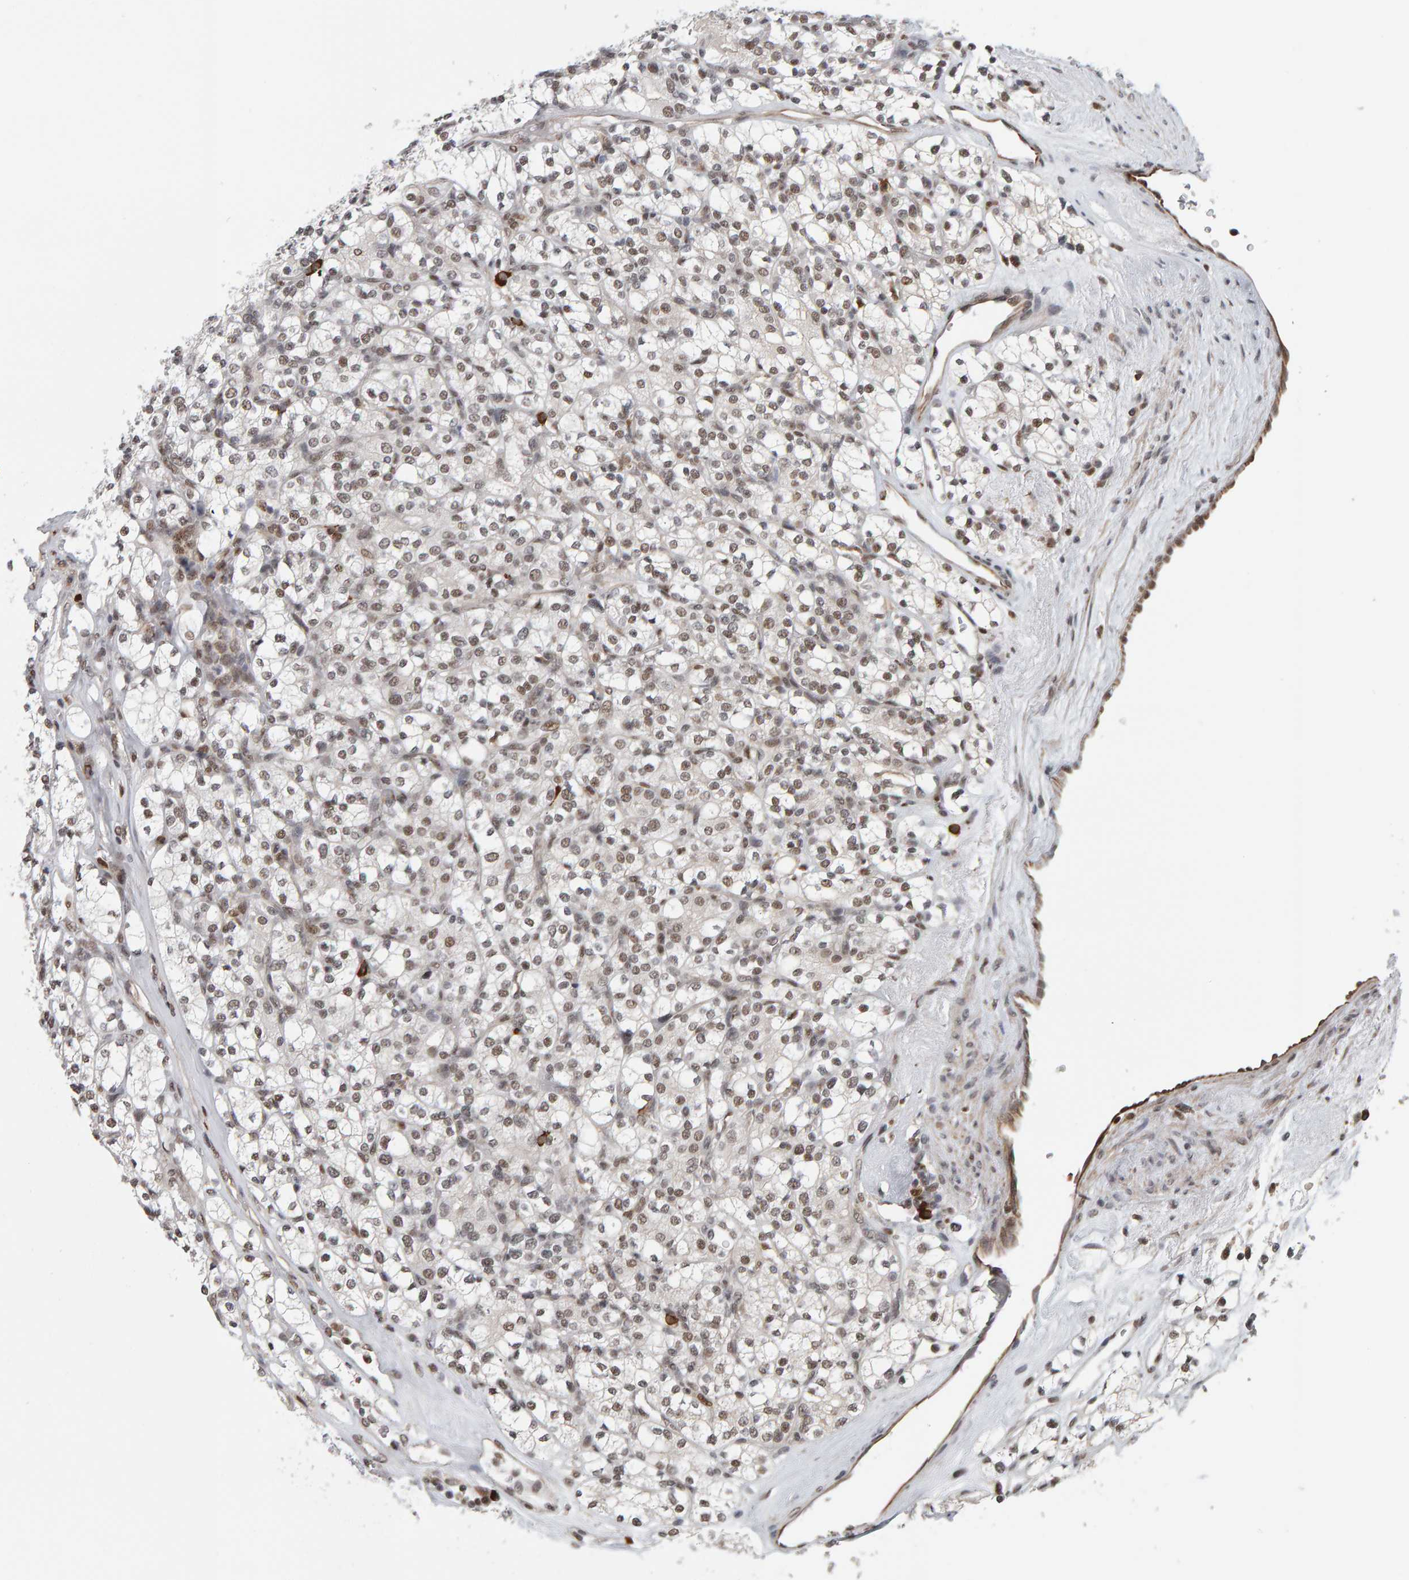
{"staining": {"intensity": "moderate", "quantity": "25%-75%", "location": "nuclear"}, "tissue": "renal cancer", "cell_type": "Tumor cells", "image_type": "cancer", "snomed": [{"axis": "morphology", "description": "Adenocarcinoma, NOS"}, {"axis": "topography", "description": "Kidney"}], "caption": "Renal cancer stained for a protein (brown) displays moderate nuclear positive expression in approximately 25%-75% of tumor cells.", "gene": "ATF7IP", "patient": {"sex": "male", "age": 77}}